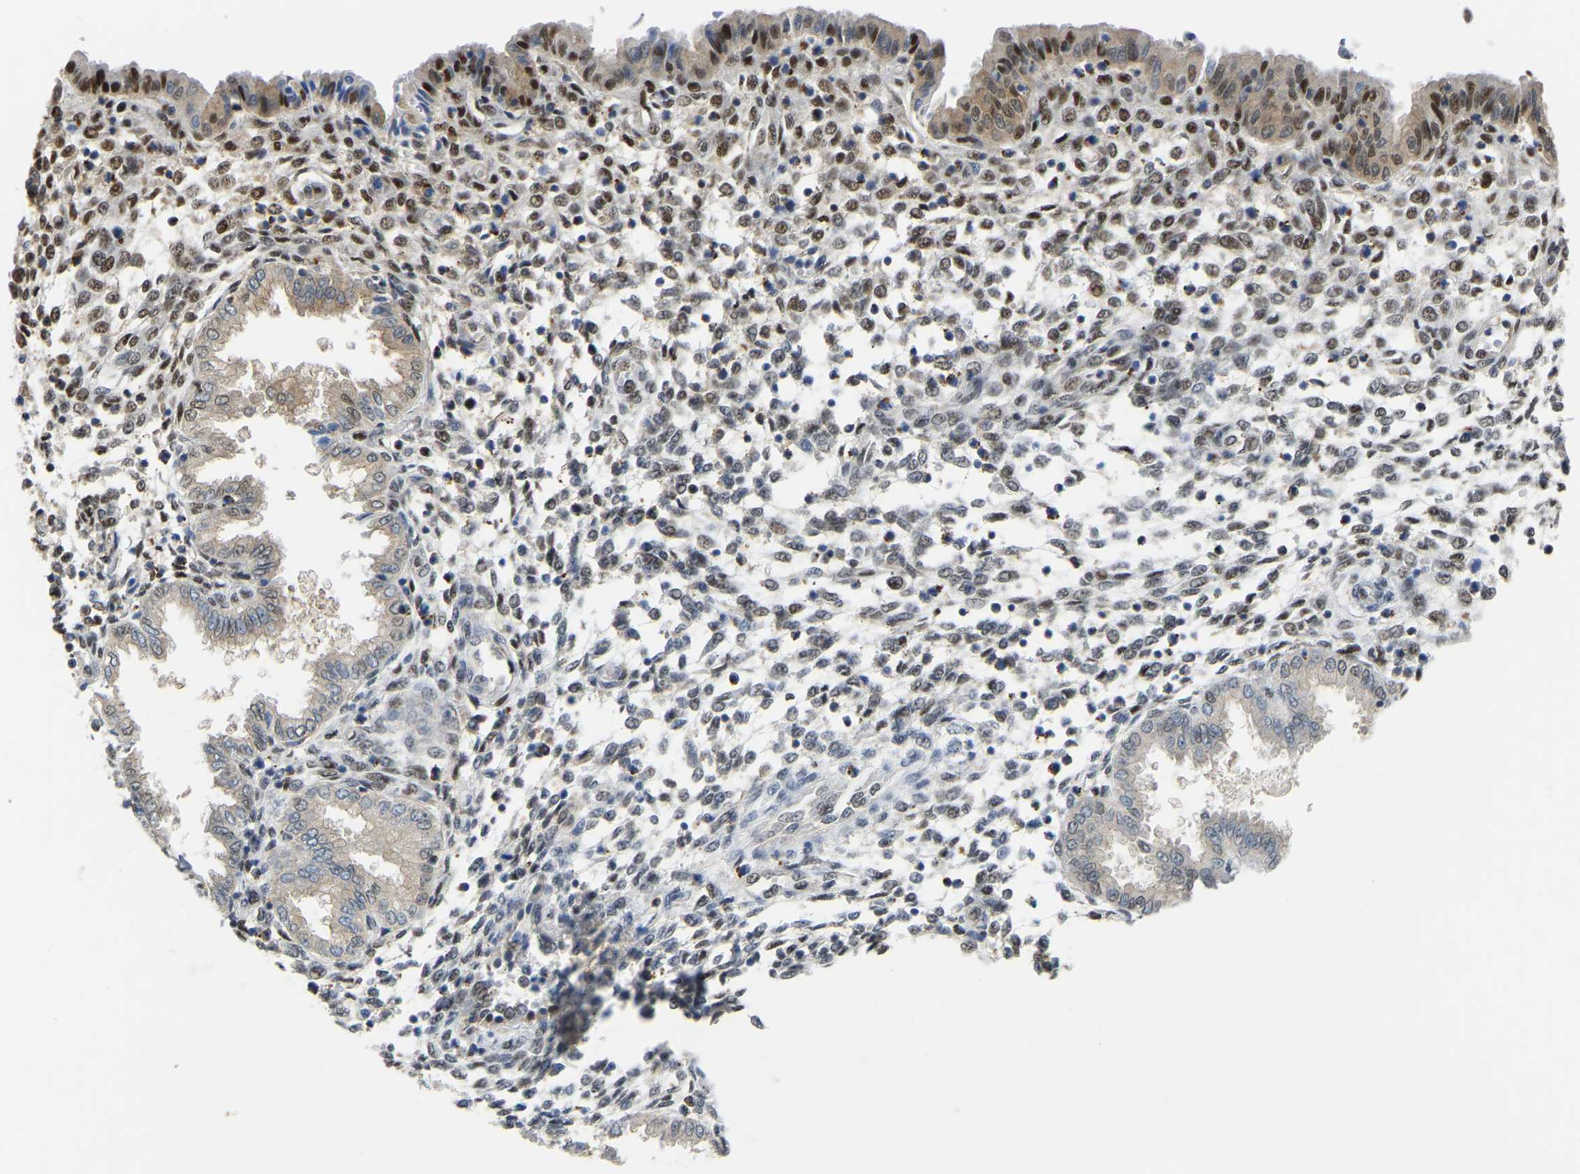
{"staining": {"intensity": "moderate", "quantity": "<25%", "location": "nuclear"}, "tissue": "endometrium", "cell_type": "Cells in endometrial stroma", "image_type": "normal", "snomed": [{"axis": "morphology", "description": "Normal tissue, NOS"}, {"axis": "topography", "description": "Endometrium"}], "caption": "Endometrium stained with a brown dye shows moderate nuclear positive positivity in about <25% of cells in endometrial stroma.", "gene": "KLRG2", "patient": {"sex": "female", "age": 33}}